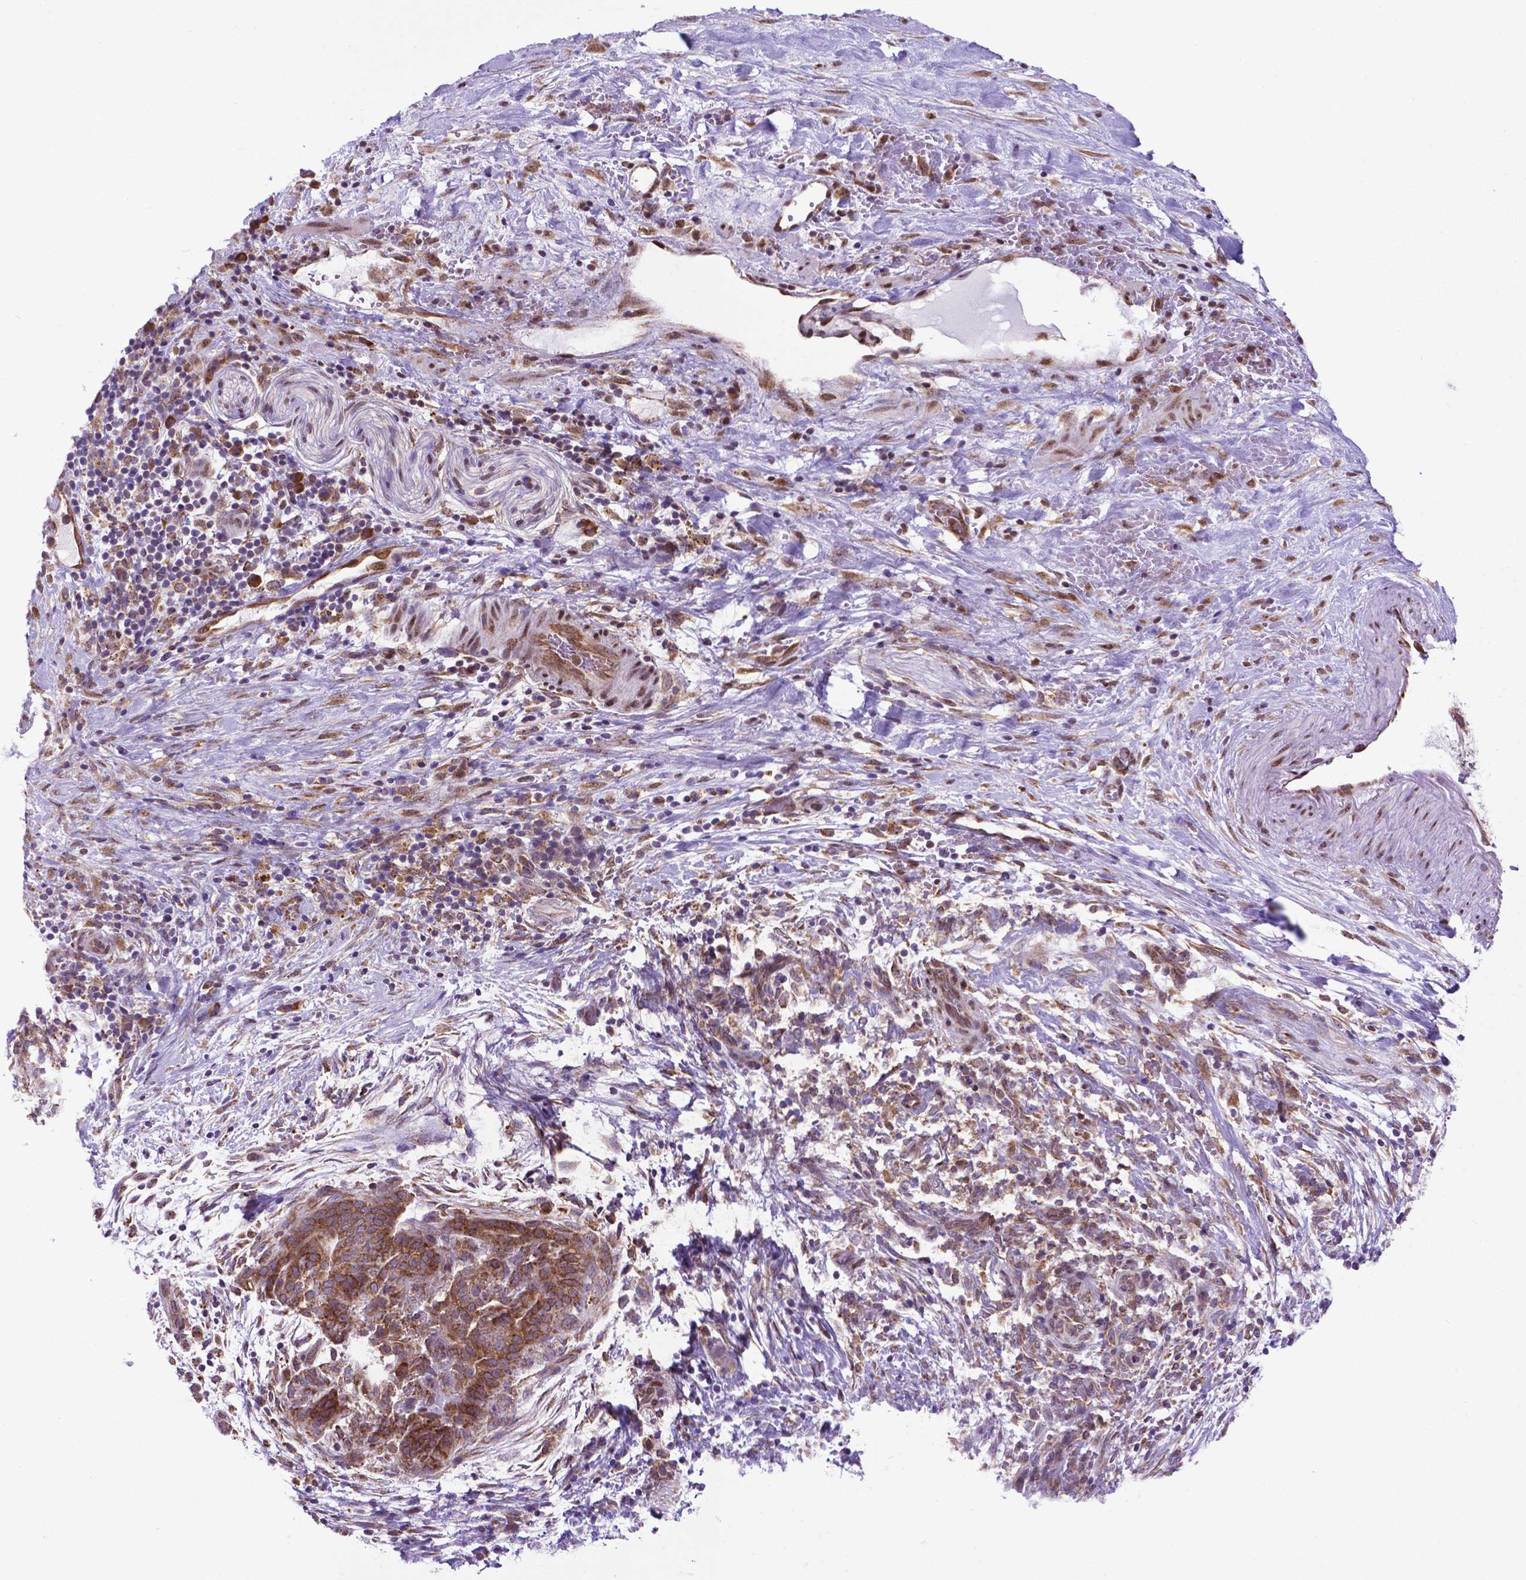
{"staining": {"intensity": "moderate", "quantity": ">75%", "location": "cytoplasmic/membranous"}, "tissue": "pancreatic cancer", "cell_type": "Tumor cells", "image_type": "cancer", "snomed": [{"axis": "morphology", "description": "Adenocarcinoma, NOS"}, {"axis": "topography", "description": "Pancreas"}], "caption": "Pancreatic adenocarcinoma was stained to show a protein in brown. There is medium levels of moderate cytoplasmic/membranous positivity in about >75% of tumor cells.", "gene": "WDR83OS", "patient": {"sex": "male", "age": 44}}